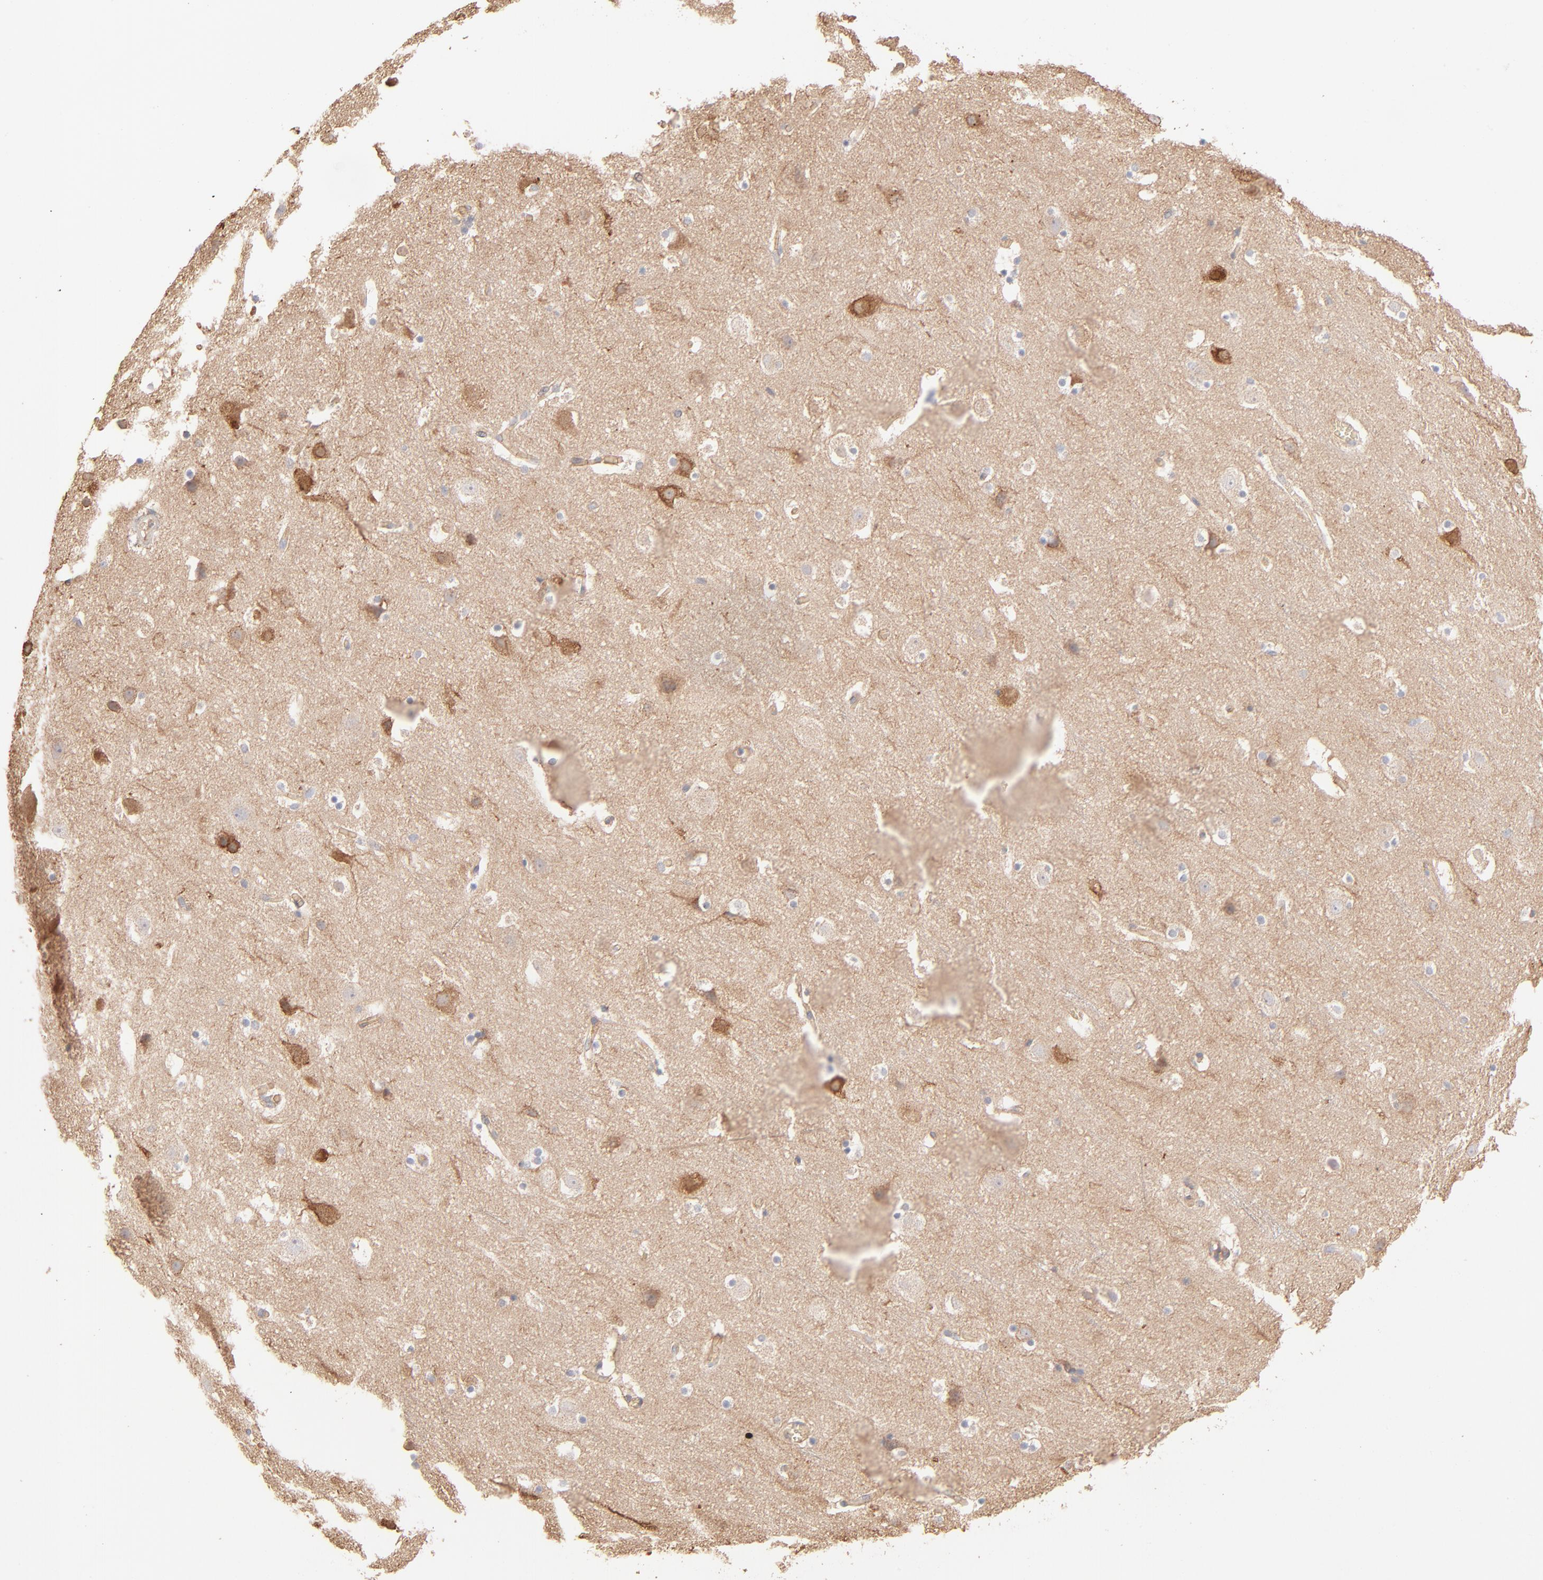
{"staining": {"intensity": "negative", "quantity": "none", "location": "none"}, "tissue": "cerebral cortex", "cell_type": "Endothelial cells", "image_type": "normal", "snomed": [{"axis": "morphology", "description": "Normal tissue, NOS"}, {"axis": "topography", "description": "Cerebral cortex"}], "caption": "This is an IHC image of unremarkable human cerebral cortex. There is no positivity in endothelial cells.", "gene": "SPTB", "patient": {"sex": "male", "age": 45}}